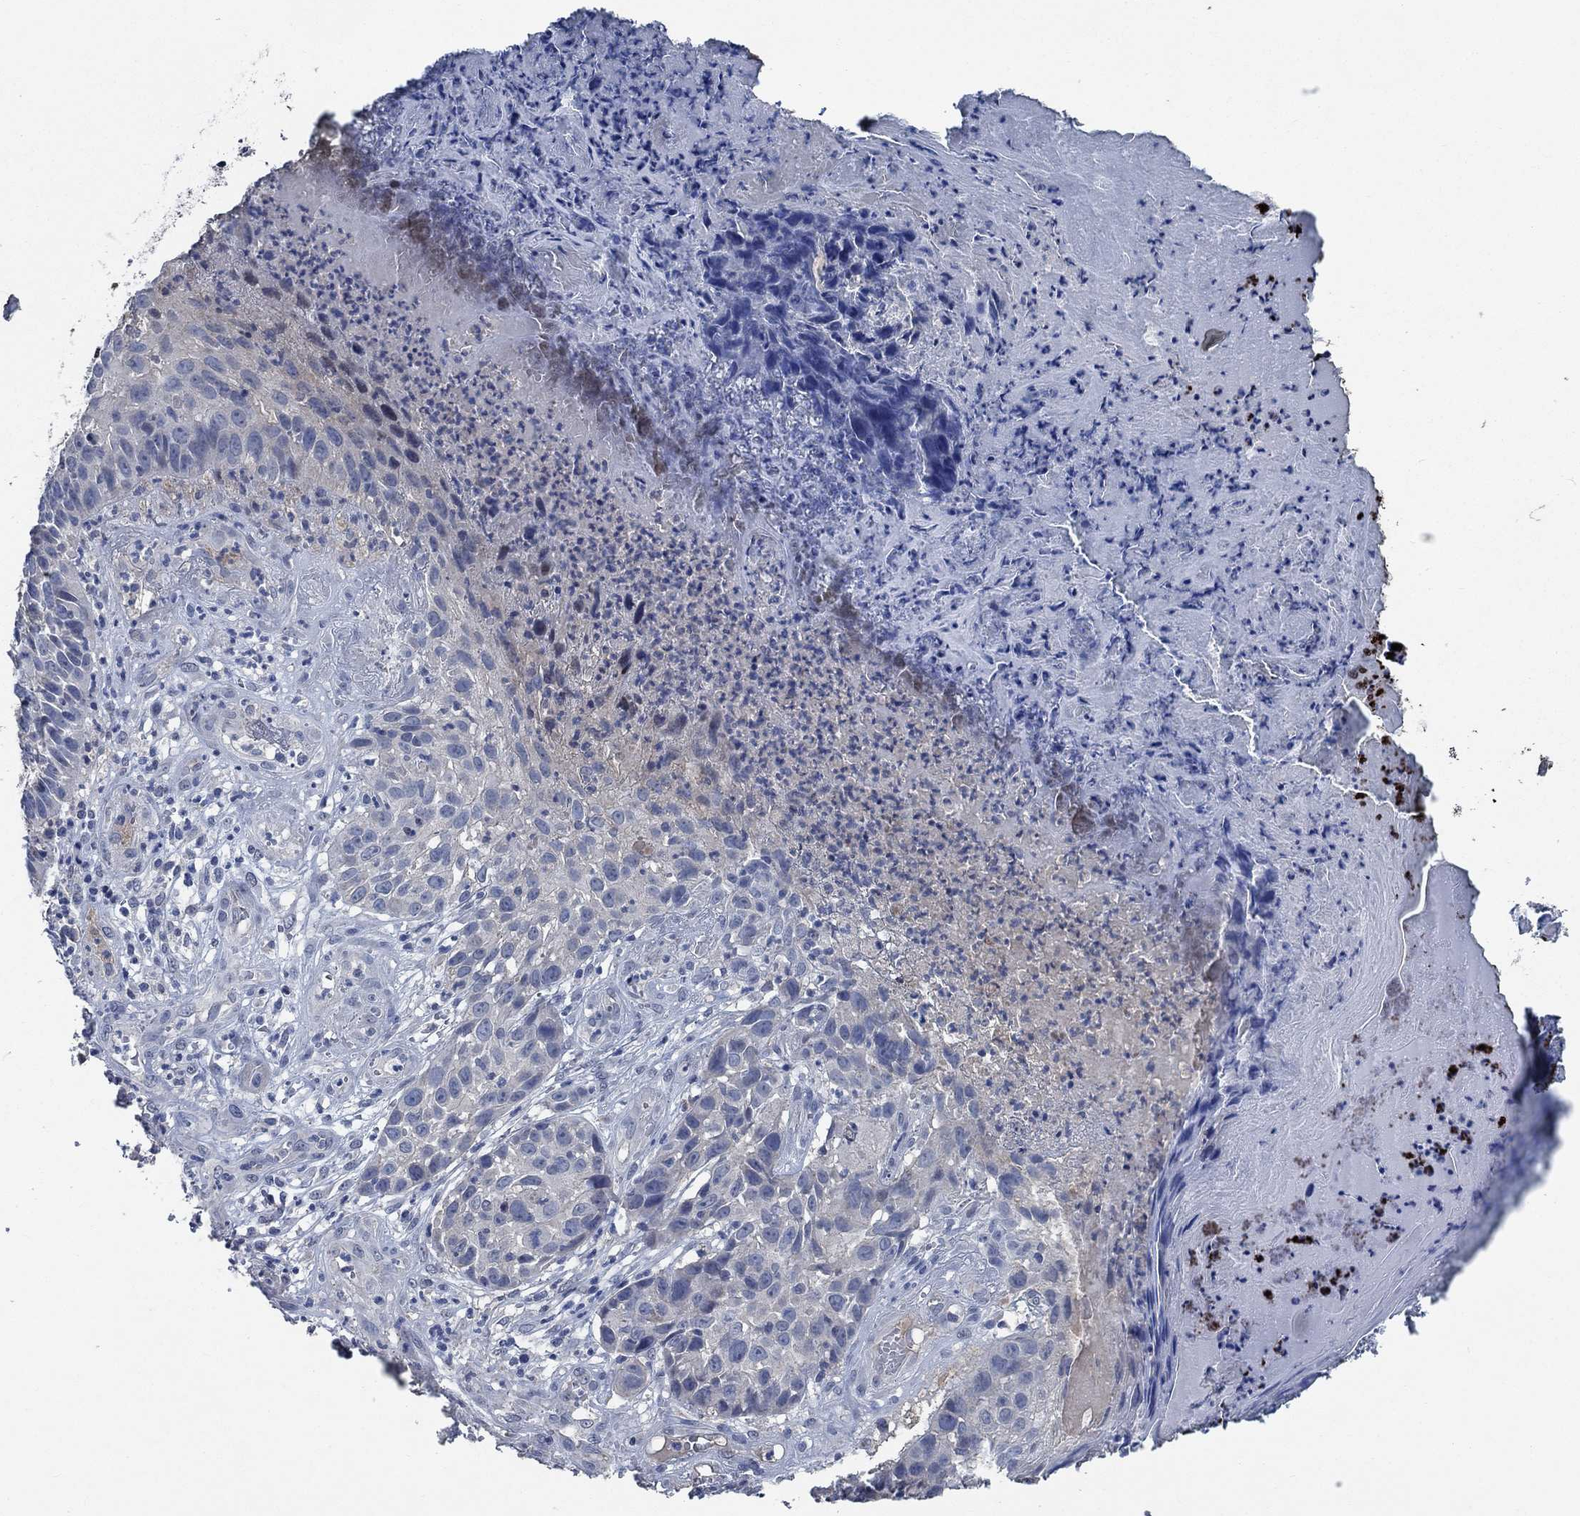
{"staining": {"intensity": "negative", "quantity": "none", "location": "none"}, "tissue": "skin cancer", "cell_type": "Tumor cells", "image_type": "cancer", "snomed": [{"axis": "morphology", "description": "Squamous cell carcinoma, NOS"}, {"axis": "topography", "description": "Skin"}], "caption": "Immunohistochemistry (IHC) micrograph of human skin squamous cell carcinoma stained for a protein (brown), which shows no positivity in tumor cells.", "gene": "OBSCN", "patient": {"sex": "male", "age": 92}}